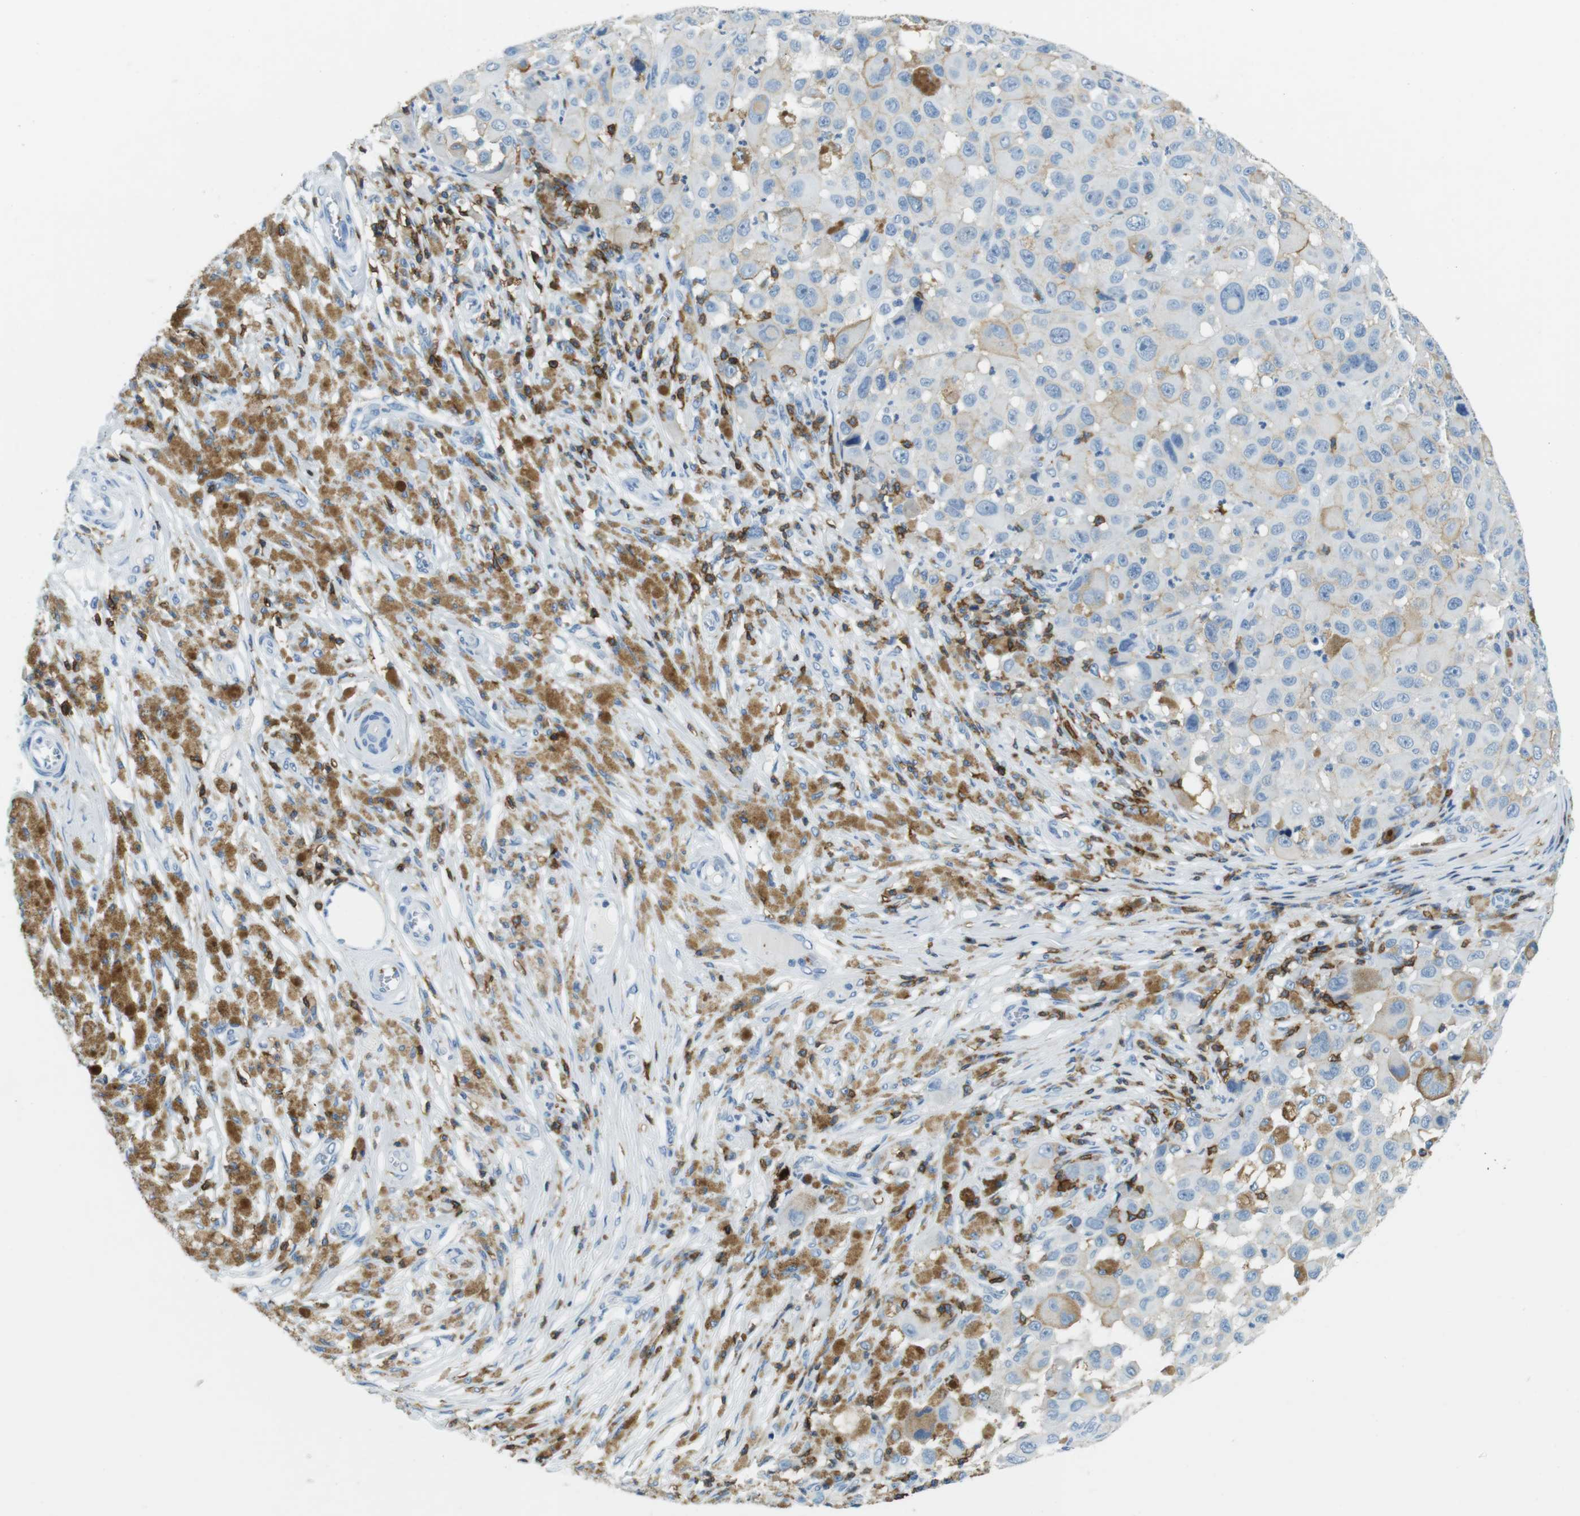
{"staining": {"intensity": "negative", "quantity": "none", "location": "none"}, "tissue": "melanoma", "cell_type": "Tumor cells", "image_type": "cancer", "snomed": [{"axis": "morphology", "description": "Malignant melanoma, NOS"}, {"axis": "topography", "description": "Skin"}], "caption": "There is no significant positivity in tumor cells of malignant melanoma.", "gene": "LAT", "patient": {"sex": "male", "age": 96}}